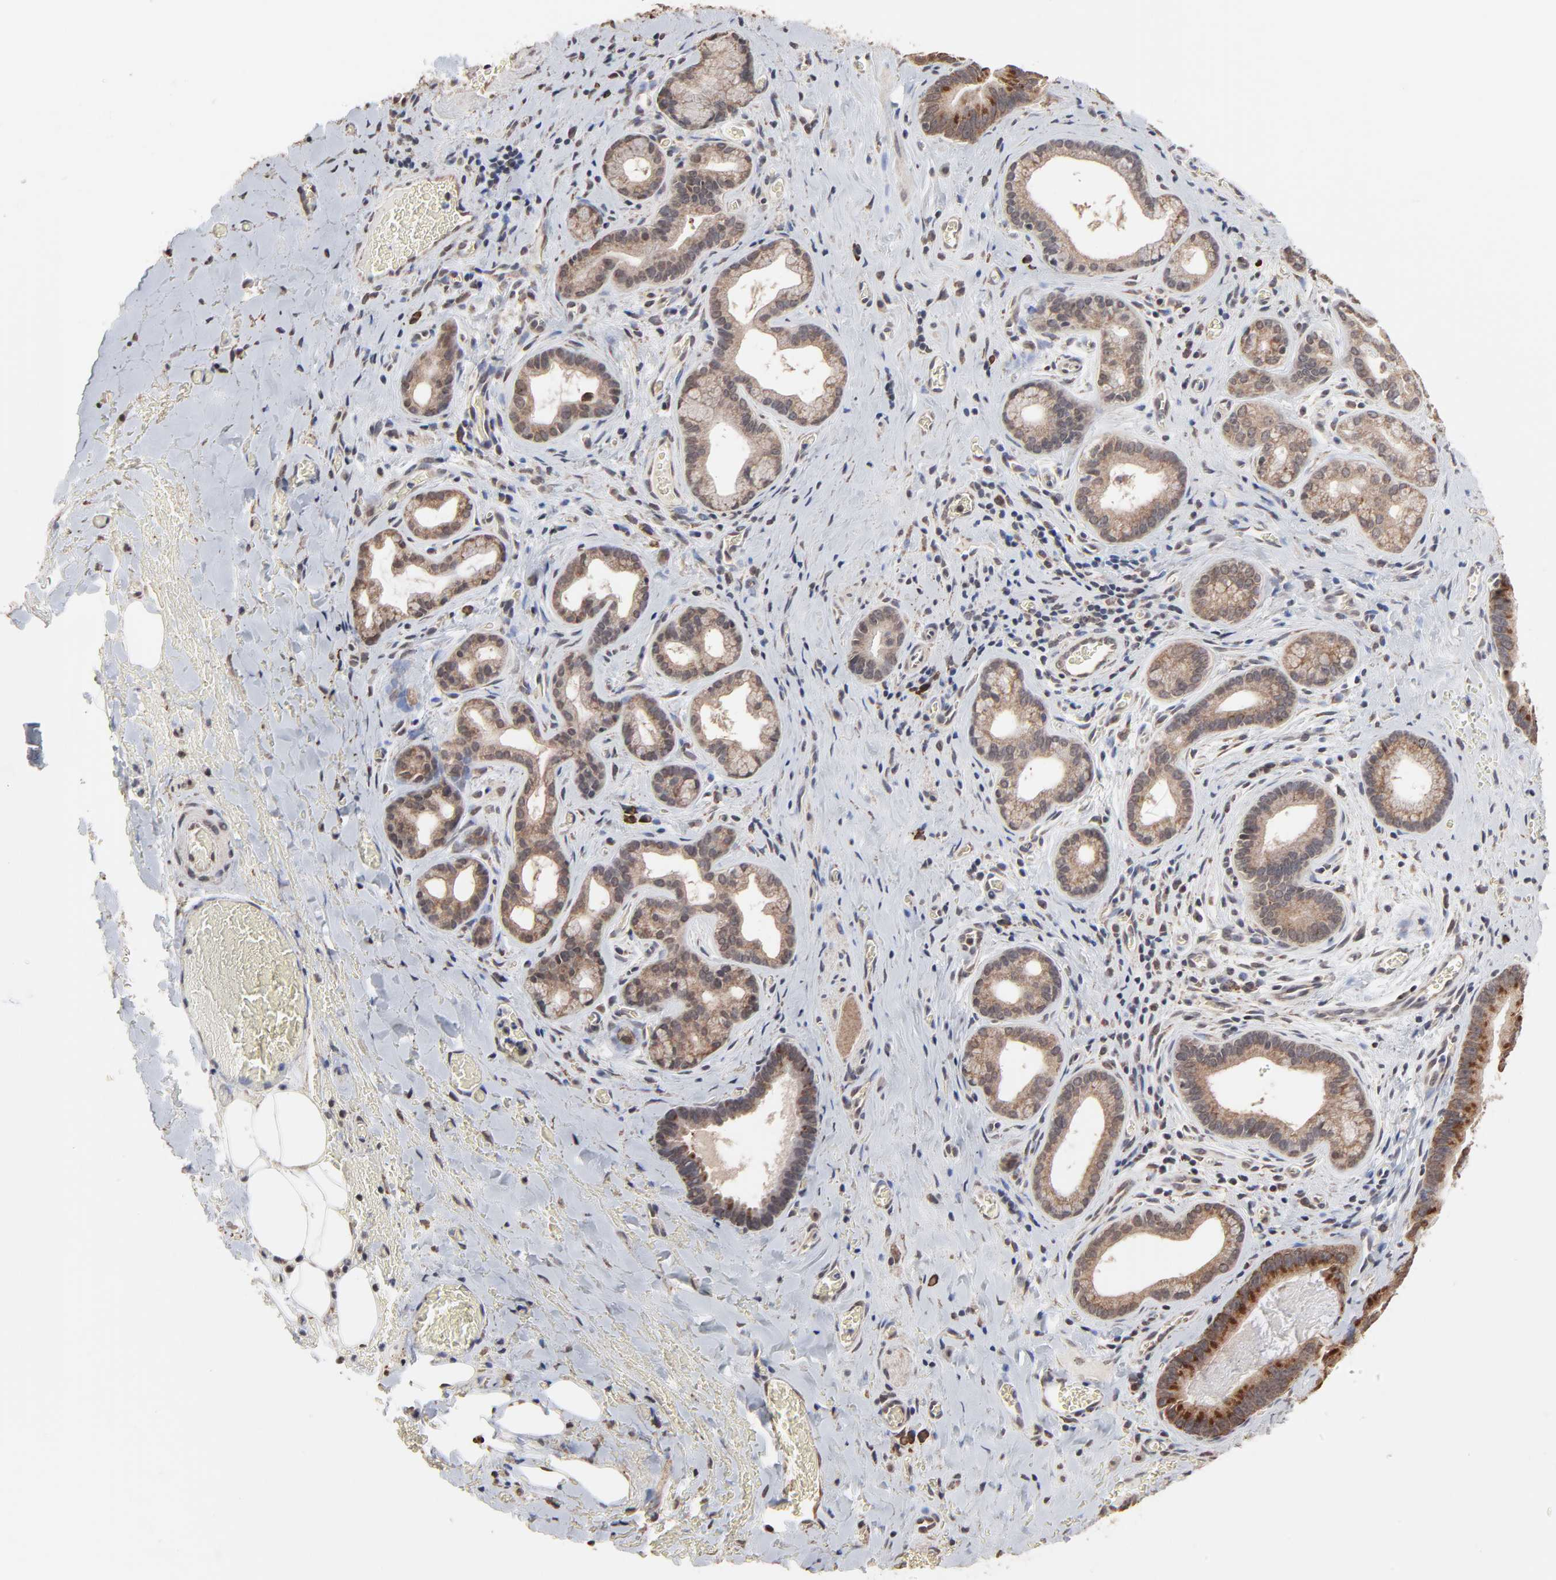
{"staining": {"intensity": "moderate", "quantity": ">75%", "location": "cytoplasmic/membranous"}, "tissue": "liver cancer", "cell_type": "Tumor cells", "image_type": "cancer", "snomed": [{"axis": "morphology", "description": "Cholangiocarcinoma"}, {"axis": "topography", "description": "Liver"}], "caption": "A micrograph of liver cholangiocarcinoma stained for a protein displays moderate cytoplasmic/membranous brown staining in tumor cells. (brown staining indicates protein expression, while blue staining denotes nuclei).", "gene": "CHM", "patient": {"sex": "female", "age": 55}}